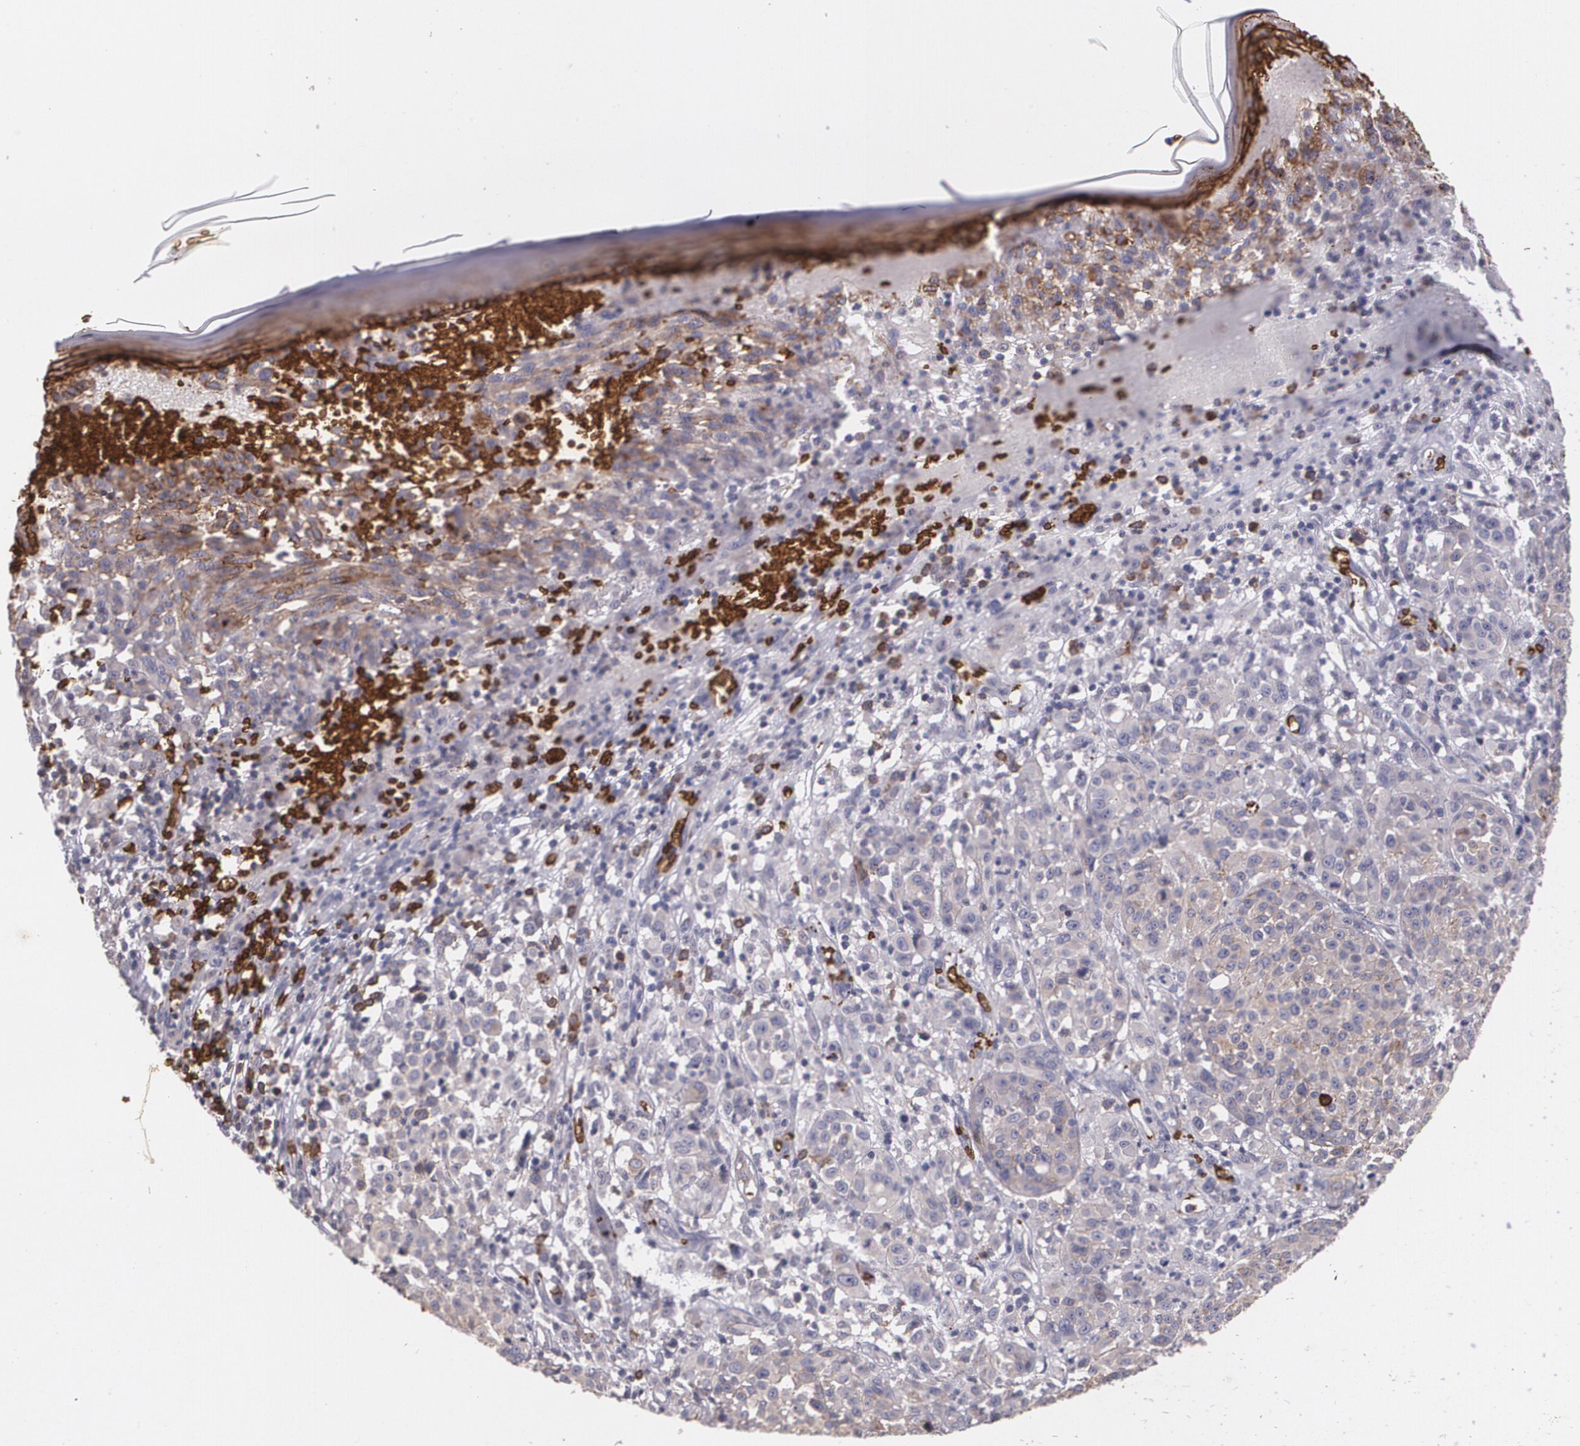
{"staining": {"intensity": "weak", "quantity": ">75%", "location": "cytoplasmic/membranous"}, "tissue": "melanoma", "cell_type": "Tumor cells", "image_type": "cancer", "snomed": [{"axis": "morphology", "description": "Malignant melanoma, NOS"}, {"axis": "topography", "description": "Skin"}], "caption": "Melanoma stained with a protein marker reveals weak staining in tumor cells.", "gene": "SLC2A1", "patient": {"sex": "female", "age": 49}}